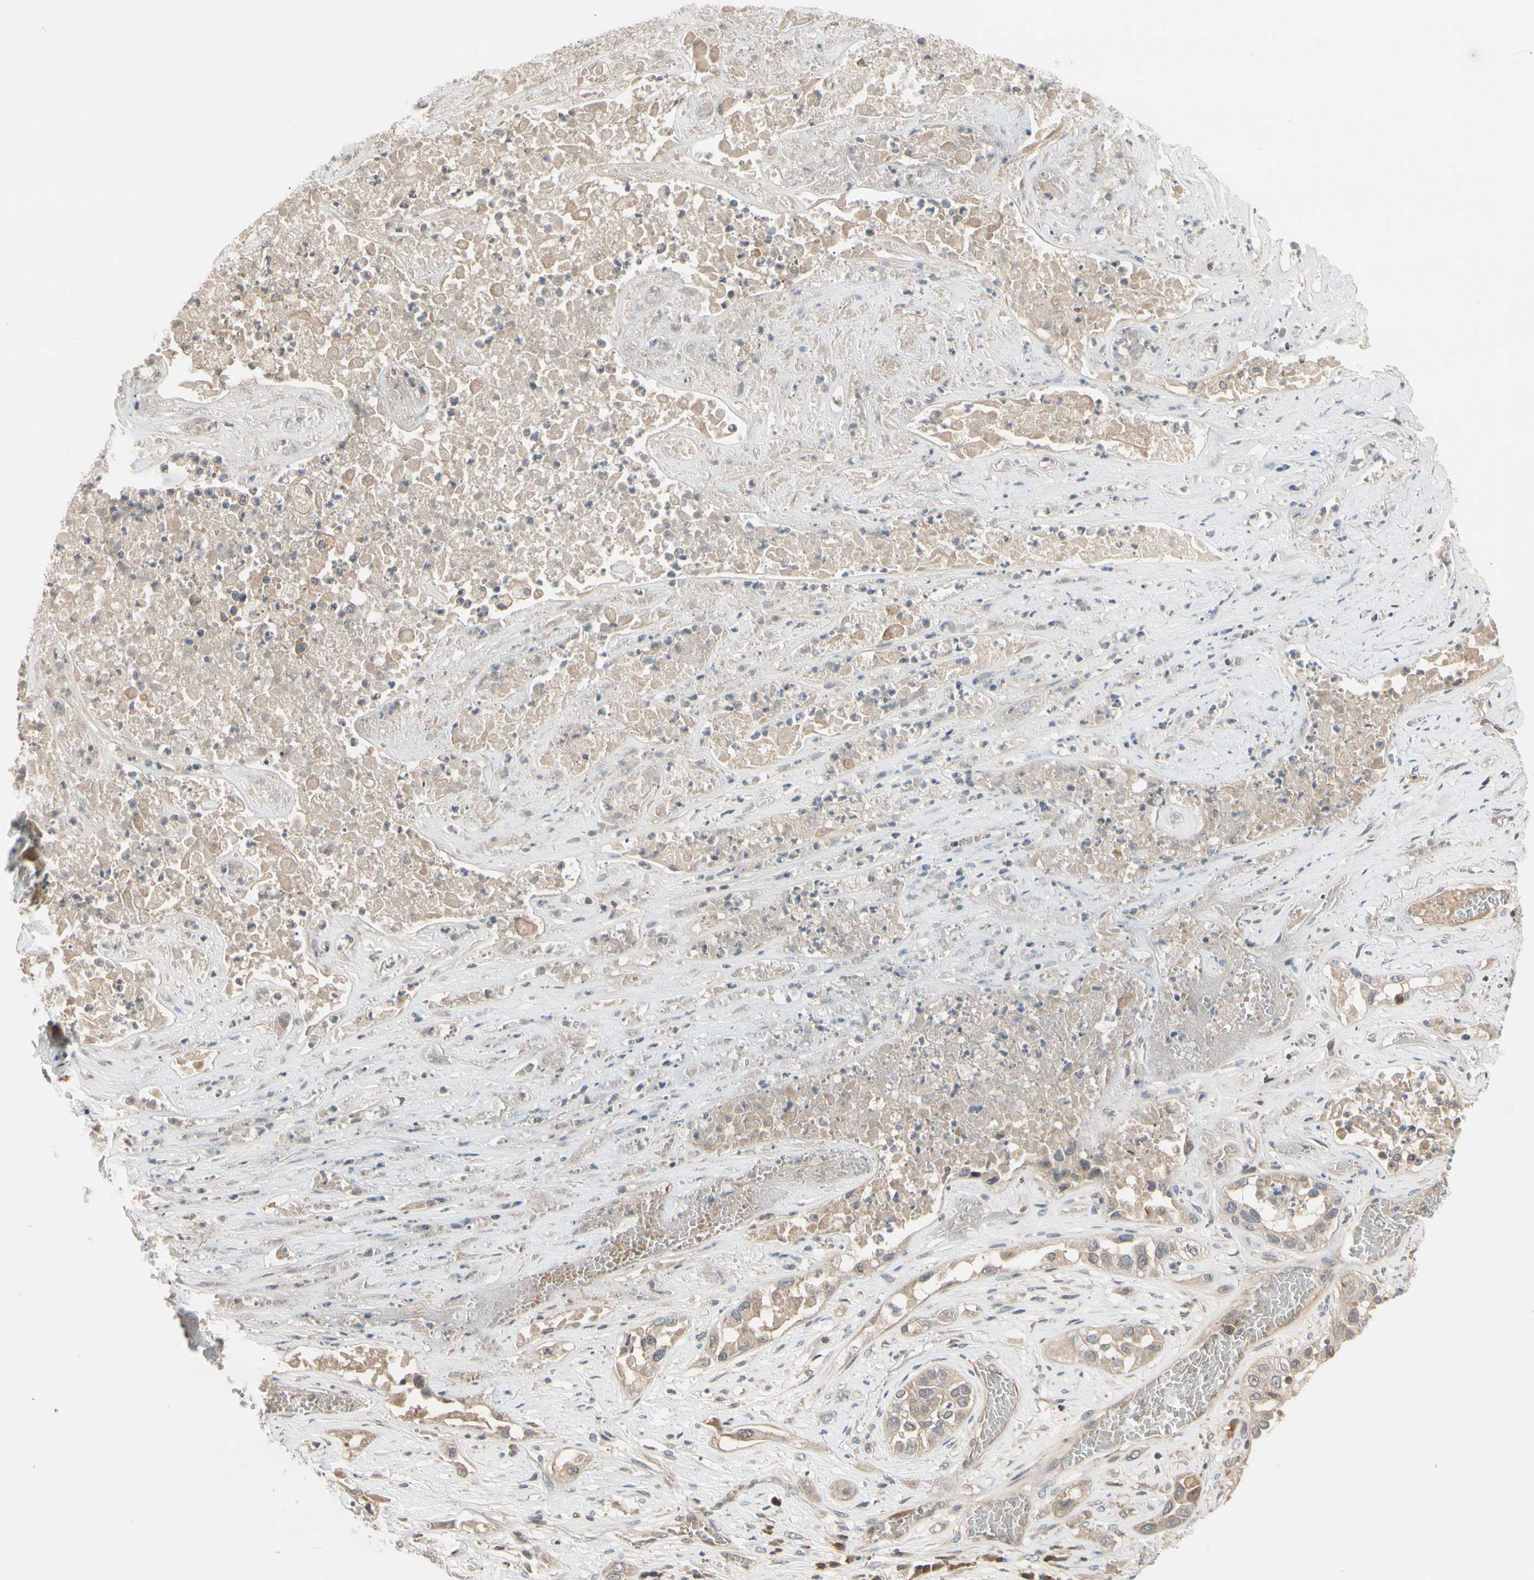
{"staining": {"intensity": "weak", "quantity": ">75%", "location": "cytoplasmic/membranous"}, "tissue": "lung cancer", "cell_type": "Tumor cells", "image_type": "cancer", "snomed": [{"axis": "morphology", "description": "Squamous cell carcinoma, NOS"}, {"axis": "topography", "description": "Lung"}], "caption": "Immunohistochemistry (IHC) photomicrograph of neoplastic tissue: lung cancer (squamous cell carcinoma) stained using IHC shows low levels of weak protein expression localized specifically in the cytoplasmic/membranous of tumor cells, appearing as a cytoplasmic/membranous brown color.", "gene": "FGF10", "patient": {"sex": "male", "age": 71}}